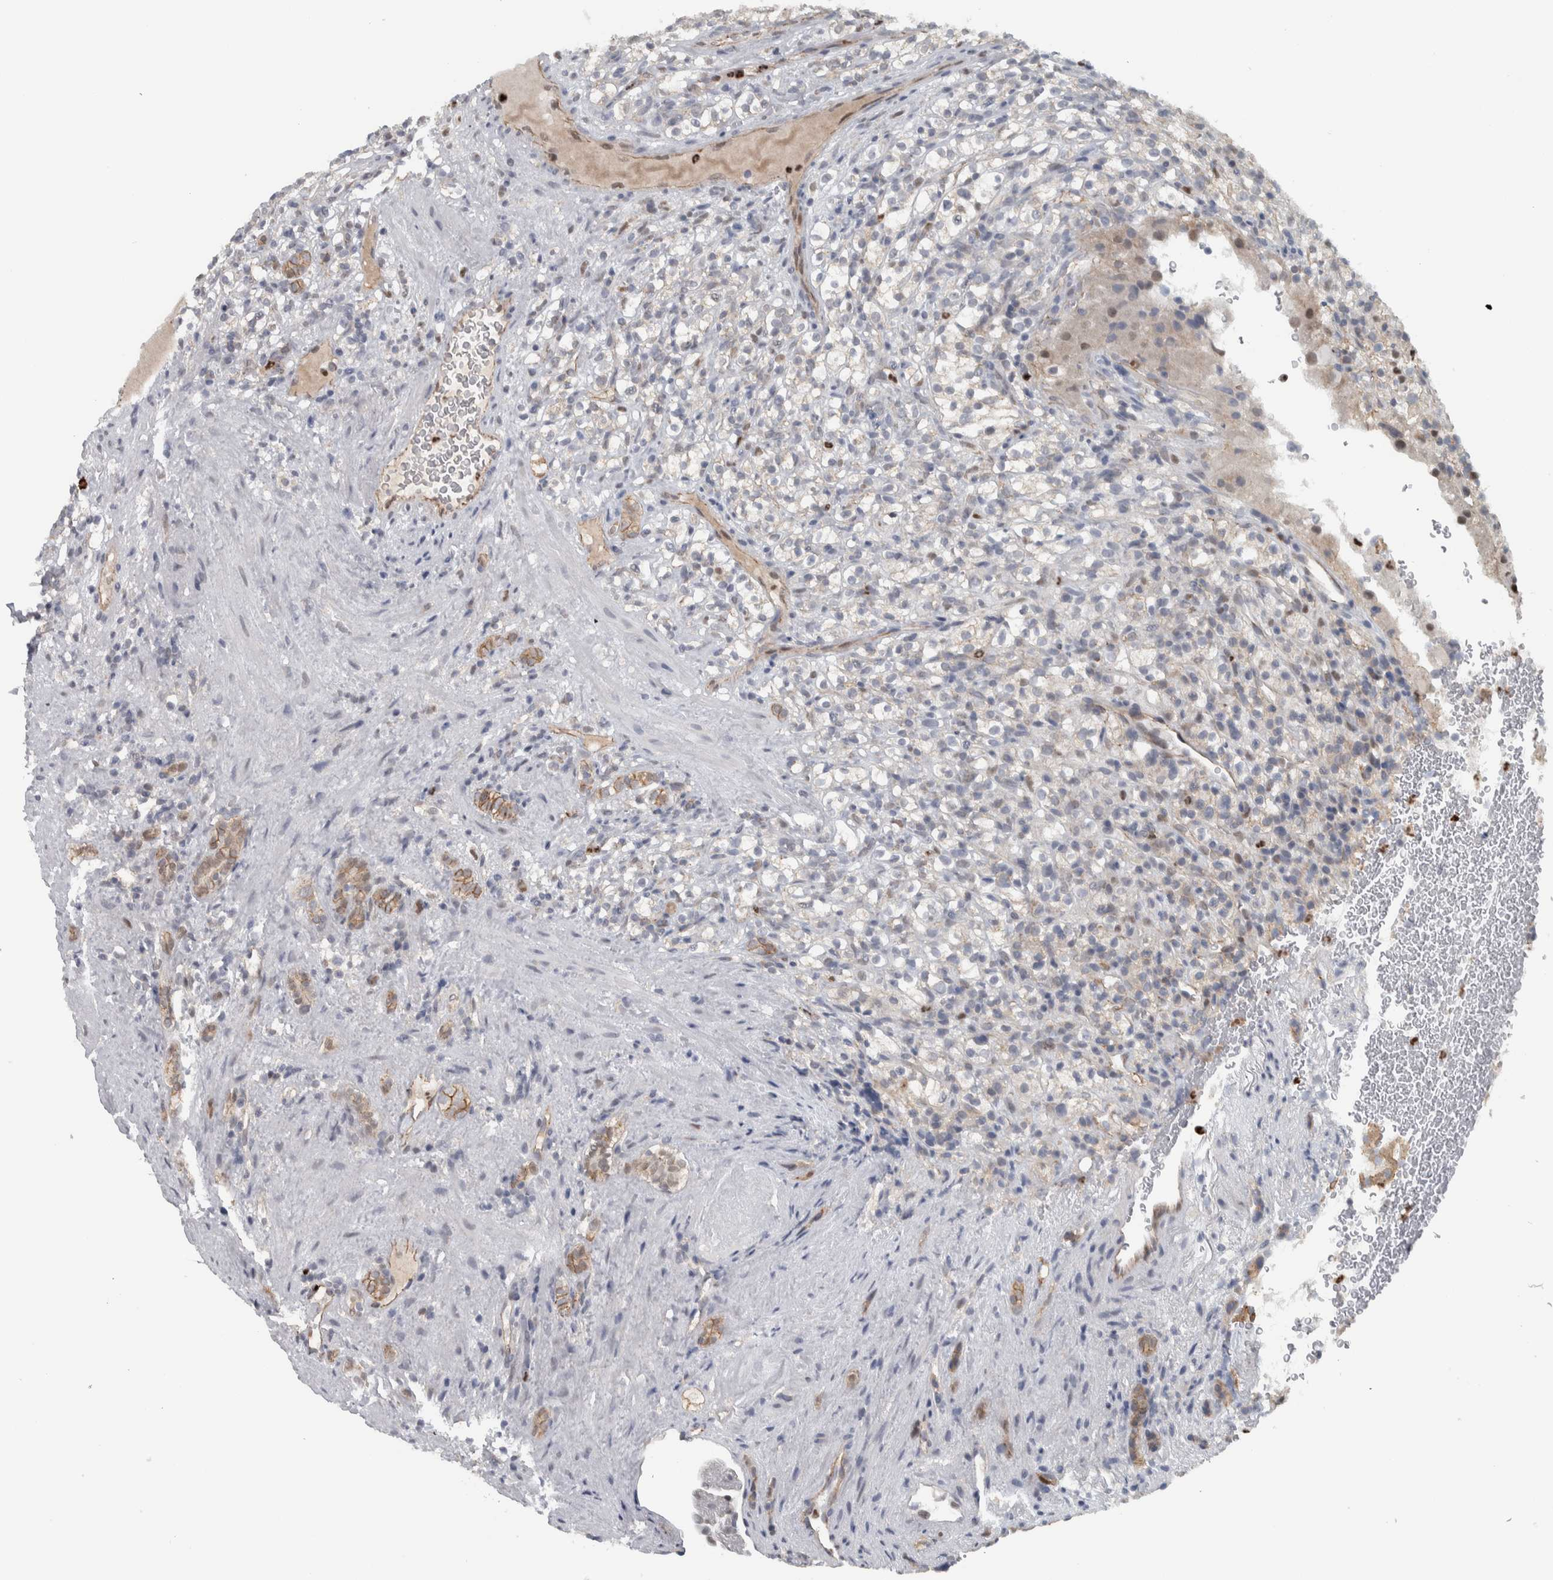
{"staining": {"intensity": "negative", "quantity": "none", "location": "none"}, "tissue": "renal cancer", "cell_type": "Tumor cells", "image_type": "cancer", "snomed": [{"axis": "morphology", "description": "Normal tissue, NOS"}, {"axis": "morphology", "description": "Adenocarcinoma, NOS"}, {"axis": "topography", "description": "Kidney"}], "caption": "IHC histopathology image of renal cancer (adenocarcinoma) stained for a protein (brown), which demonstrates no staining in tumor cells.", "gene": "ADPRM", "patient": {"sex": "female", "age": 72}}